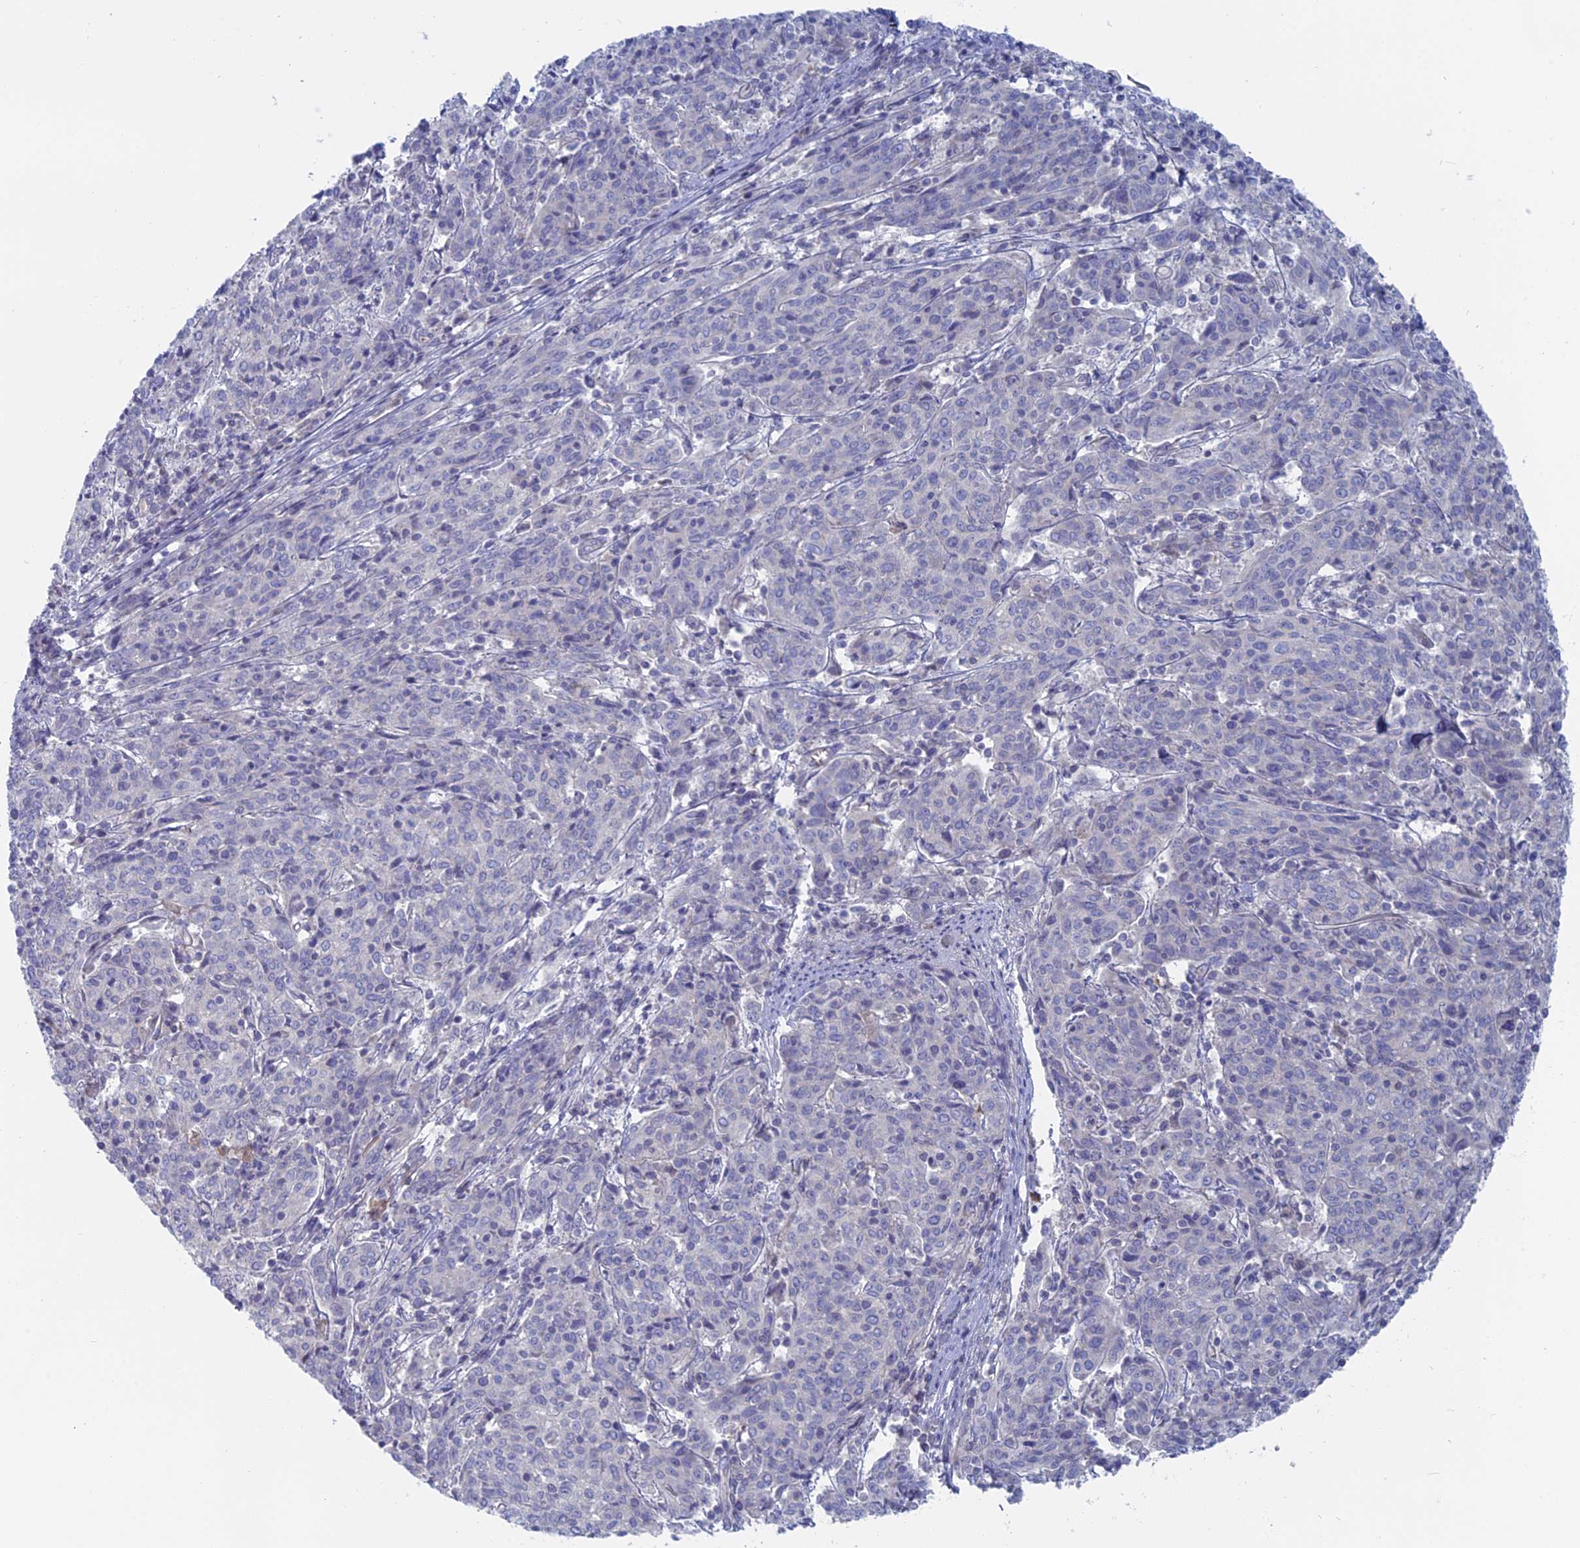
{"staining": {"intensity": "negative", "quantity": "none", "location": "none"}, "tissue": "cervical cancer", "cell_type": "Tumor cells", "image_type": "cancer", "snomed": [{"axis": "morphology", "description": "Squamous cell carcinoma, NOS"}, {"axis": "topography", "description": "Cervix"}], "caption": "Immunohistochemistry micrograph of human cervical cancer (squamous cell carcinoma) stained for a protein (brown), which displays no positivity in tumor cells.", "gene": "TBC1D30", "patient": {"sex": "female", "age": 67}}